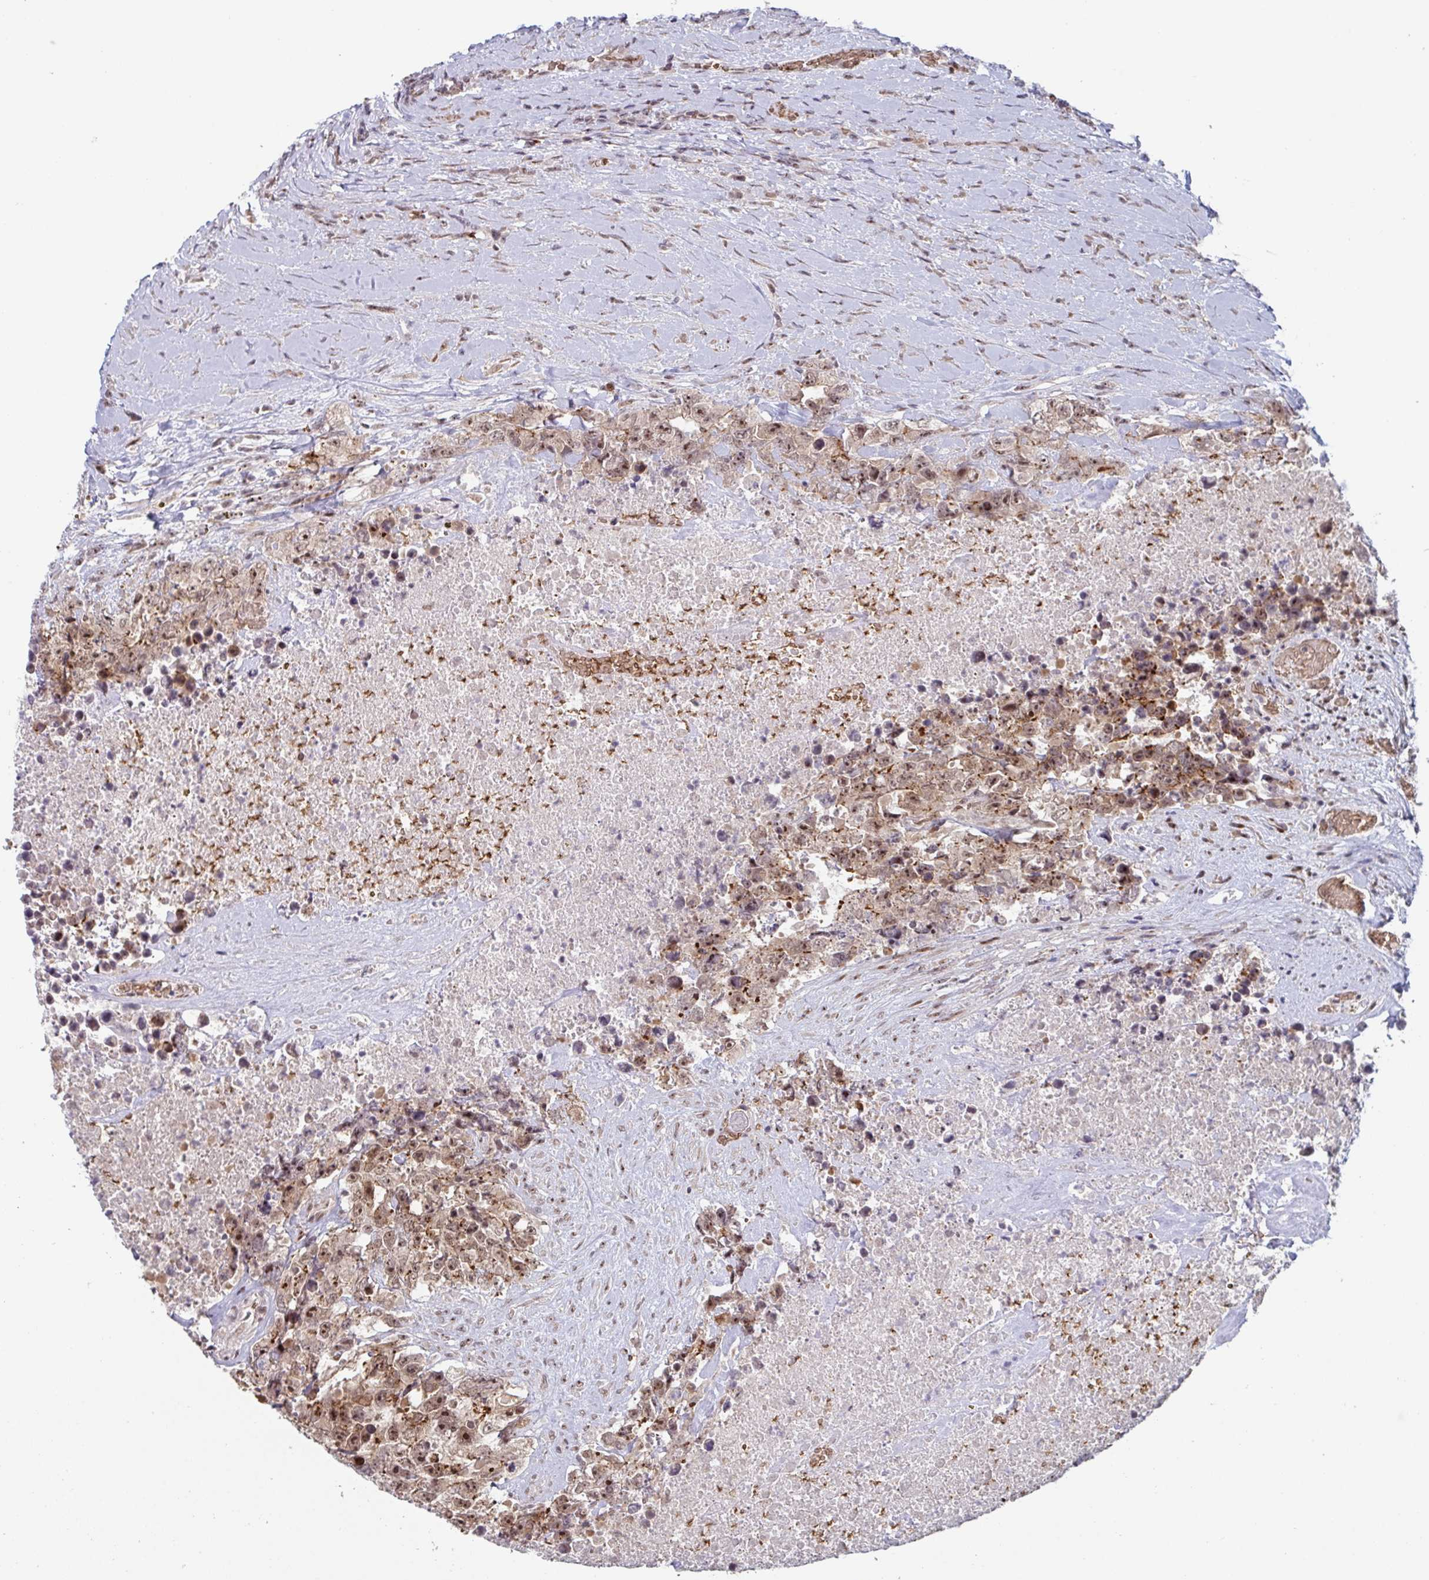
{"staining": {"intensity": "moderate", "quantity": "25%-75%", "location": "cytoplasmic/membranous,nuclear"}, "tissue": "testis cancer", "cell_type": "Tumor cells", "image_type": "cancer", "snomed": [{"axis": "morphology", "description": "Carcinoma, Embryonal, NOS"}, {"axis": "topography", "description": "Testis"}], "caption": "High-magnification brightfield microscopy of embryonal carcinoma (testis) stained with DAB (3,3'-diaminobenzidine) (brown) and counterstained with hematoxylin (blue). tumor cells exhibit moderate cytoplasmic/membranous and nuclear positivity is present in approximately25%-75% of cells.", "gene": "NLRP13", "patient": {"sex": "male", "age": 24}}